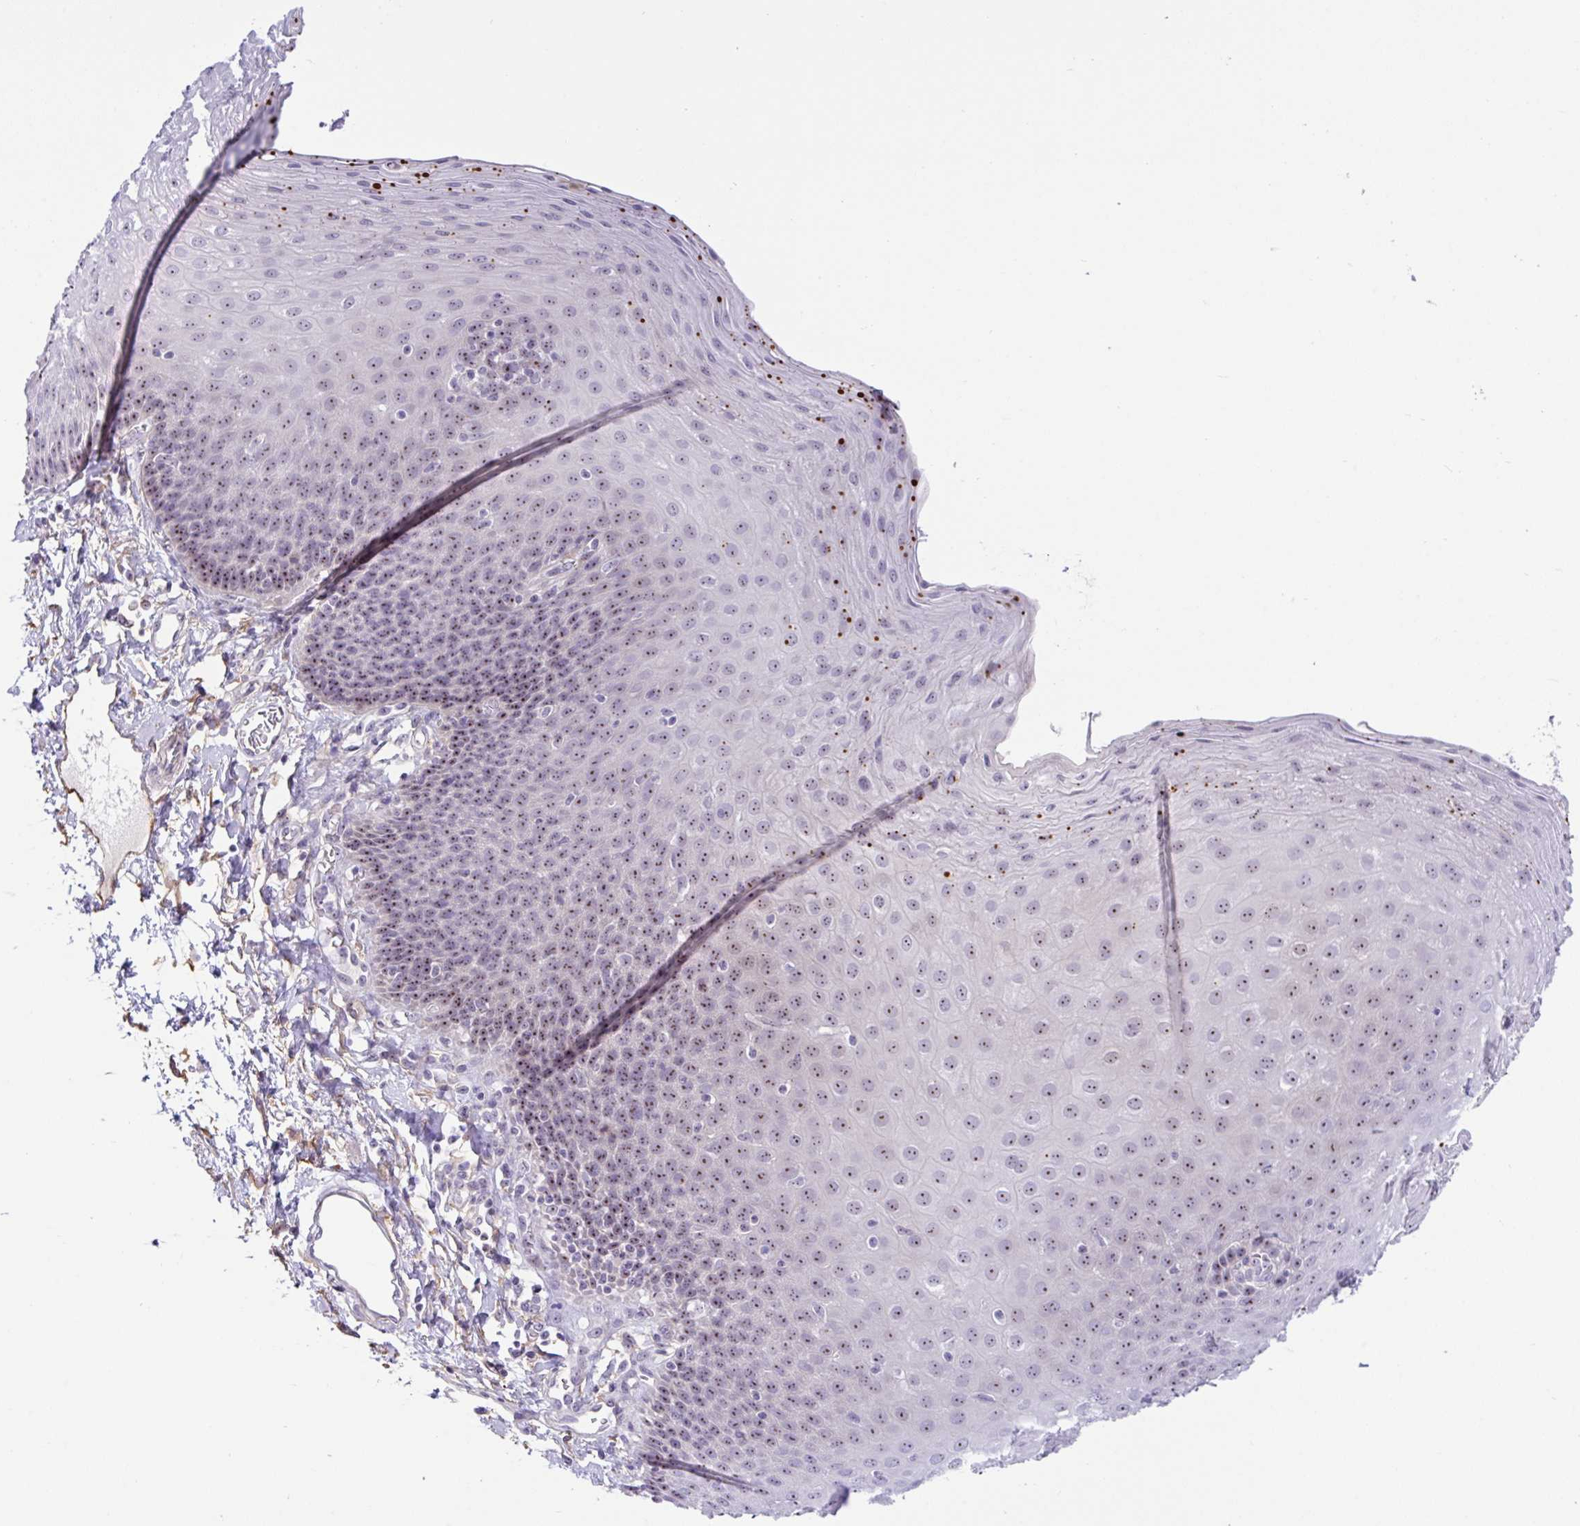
{"staining": {"intensity": "moderate", "quantity": "25%-75%", "location": "nuclear"}, "tissue": "esophagus", "cell_type": "Squamous epithelial cells", "image_type": "normal", "snomed": [{"axis": "morphology", "description": "Normal tissue, NOS"}, {"axis": "topography", "description": "Esophagus"}], "caption": "Immunohistochemistry of normal human esophagus exhibits medium levels of moderate nuclear positivity in about 25%-75% of squamous epithelial cells.", "gene": "MXRA8", "patient": {"sex": "female", "age": 81}}